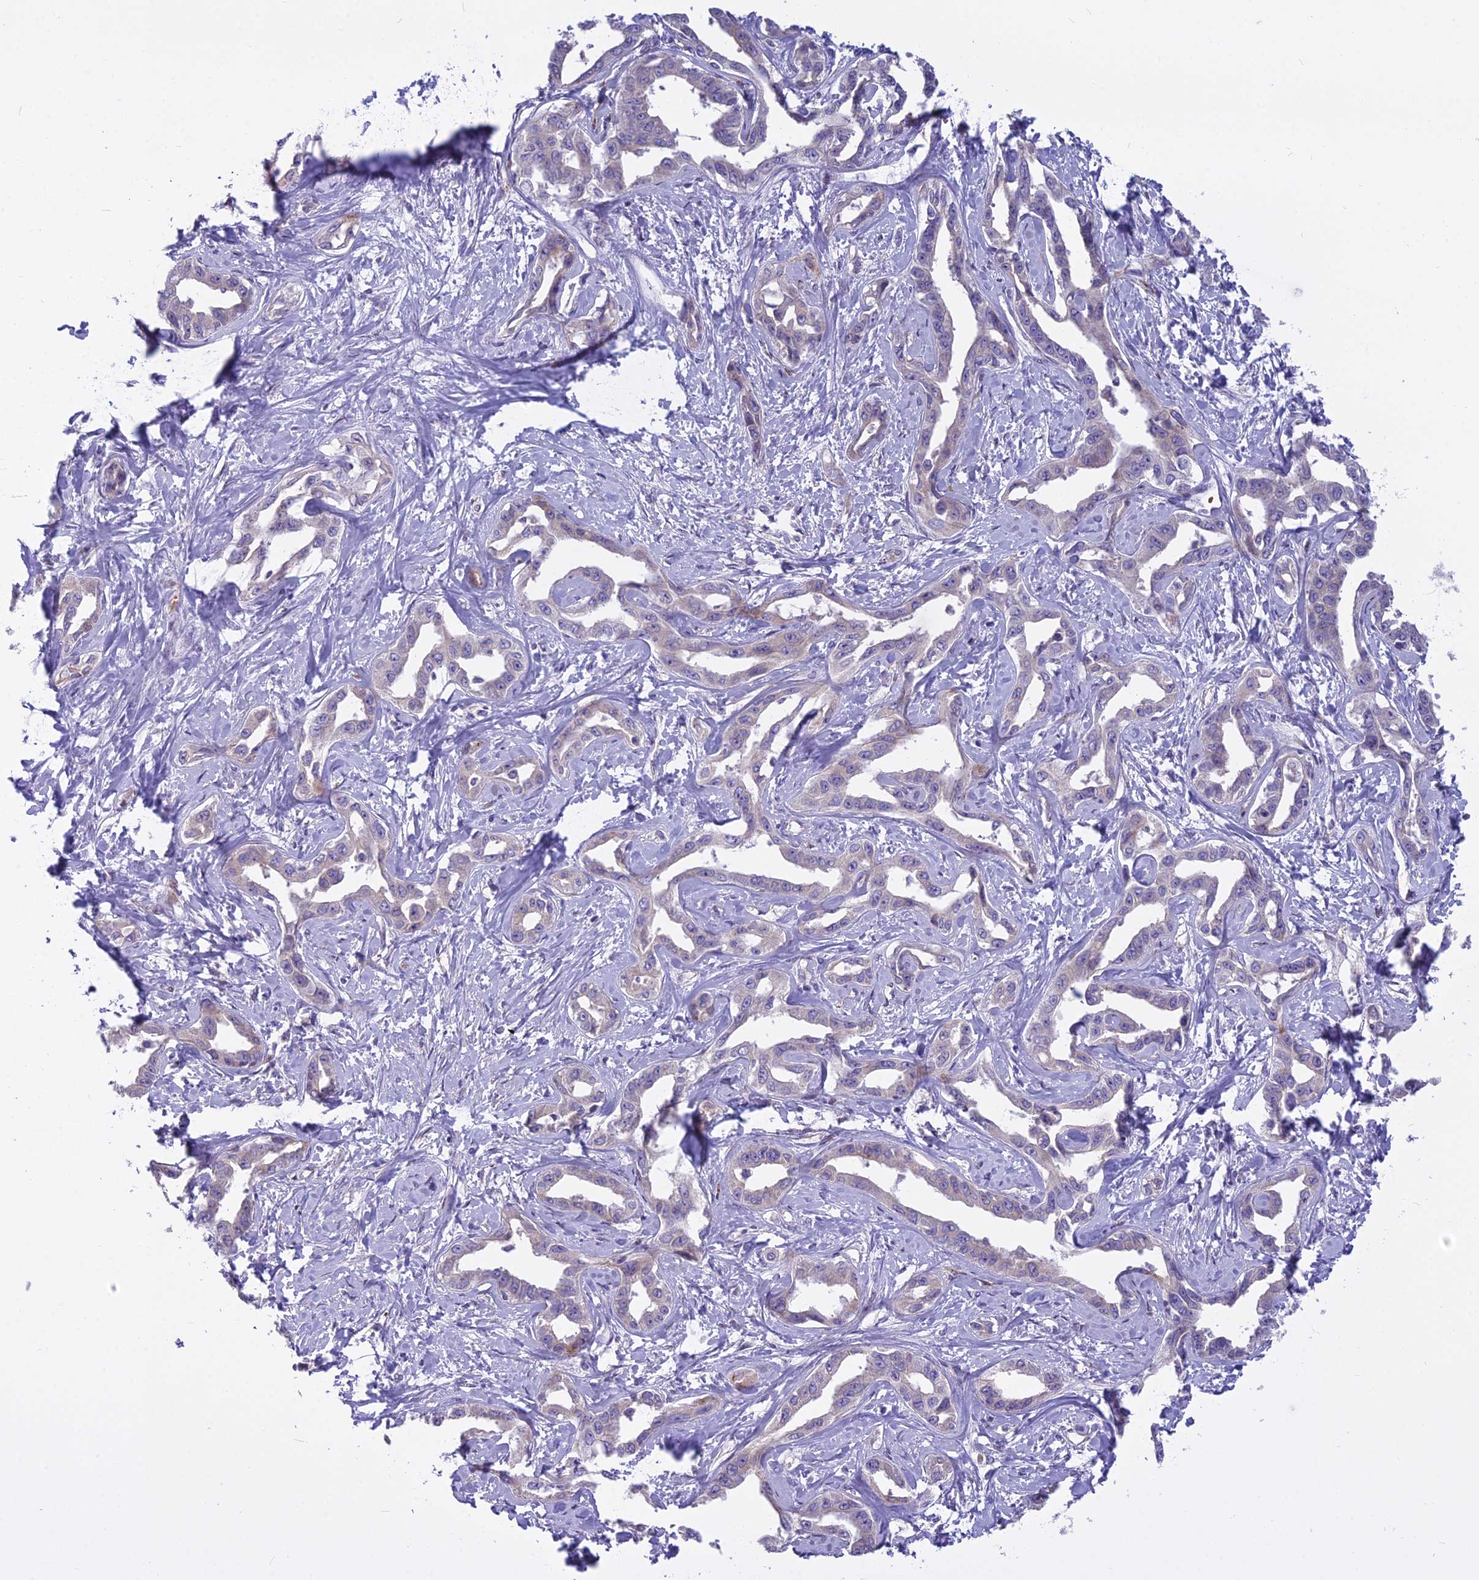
{"staining": {"intensity": "weak", "quantity": "<25%", "location": "cytoplasmic/membranous"}, "tissue": "liver cancer", "cell_type": "Tumor cells", "image_type": "cancer", "snomed": [{"axis": "morphology", "description": "Cholangiocarcinoma"}, {"axis": "topography", "description": "Liver"}], "caption": "Tumor cells are negative for protein expression in human liver cholangiocarcinoma.", "gene": "PCDHB14", "patient": {"sex": "male", "age": 59}}